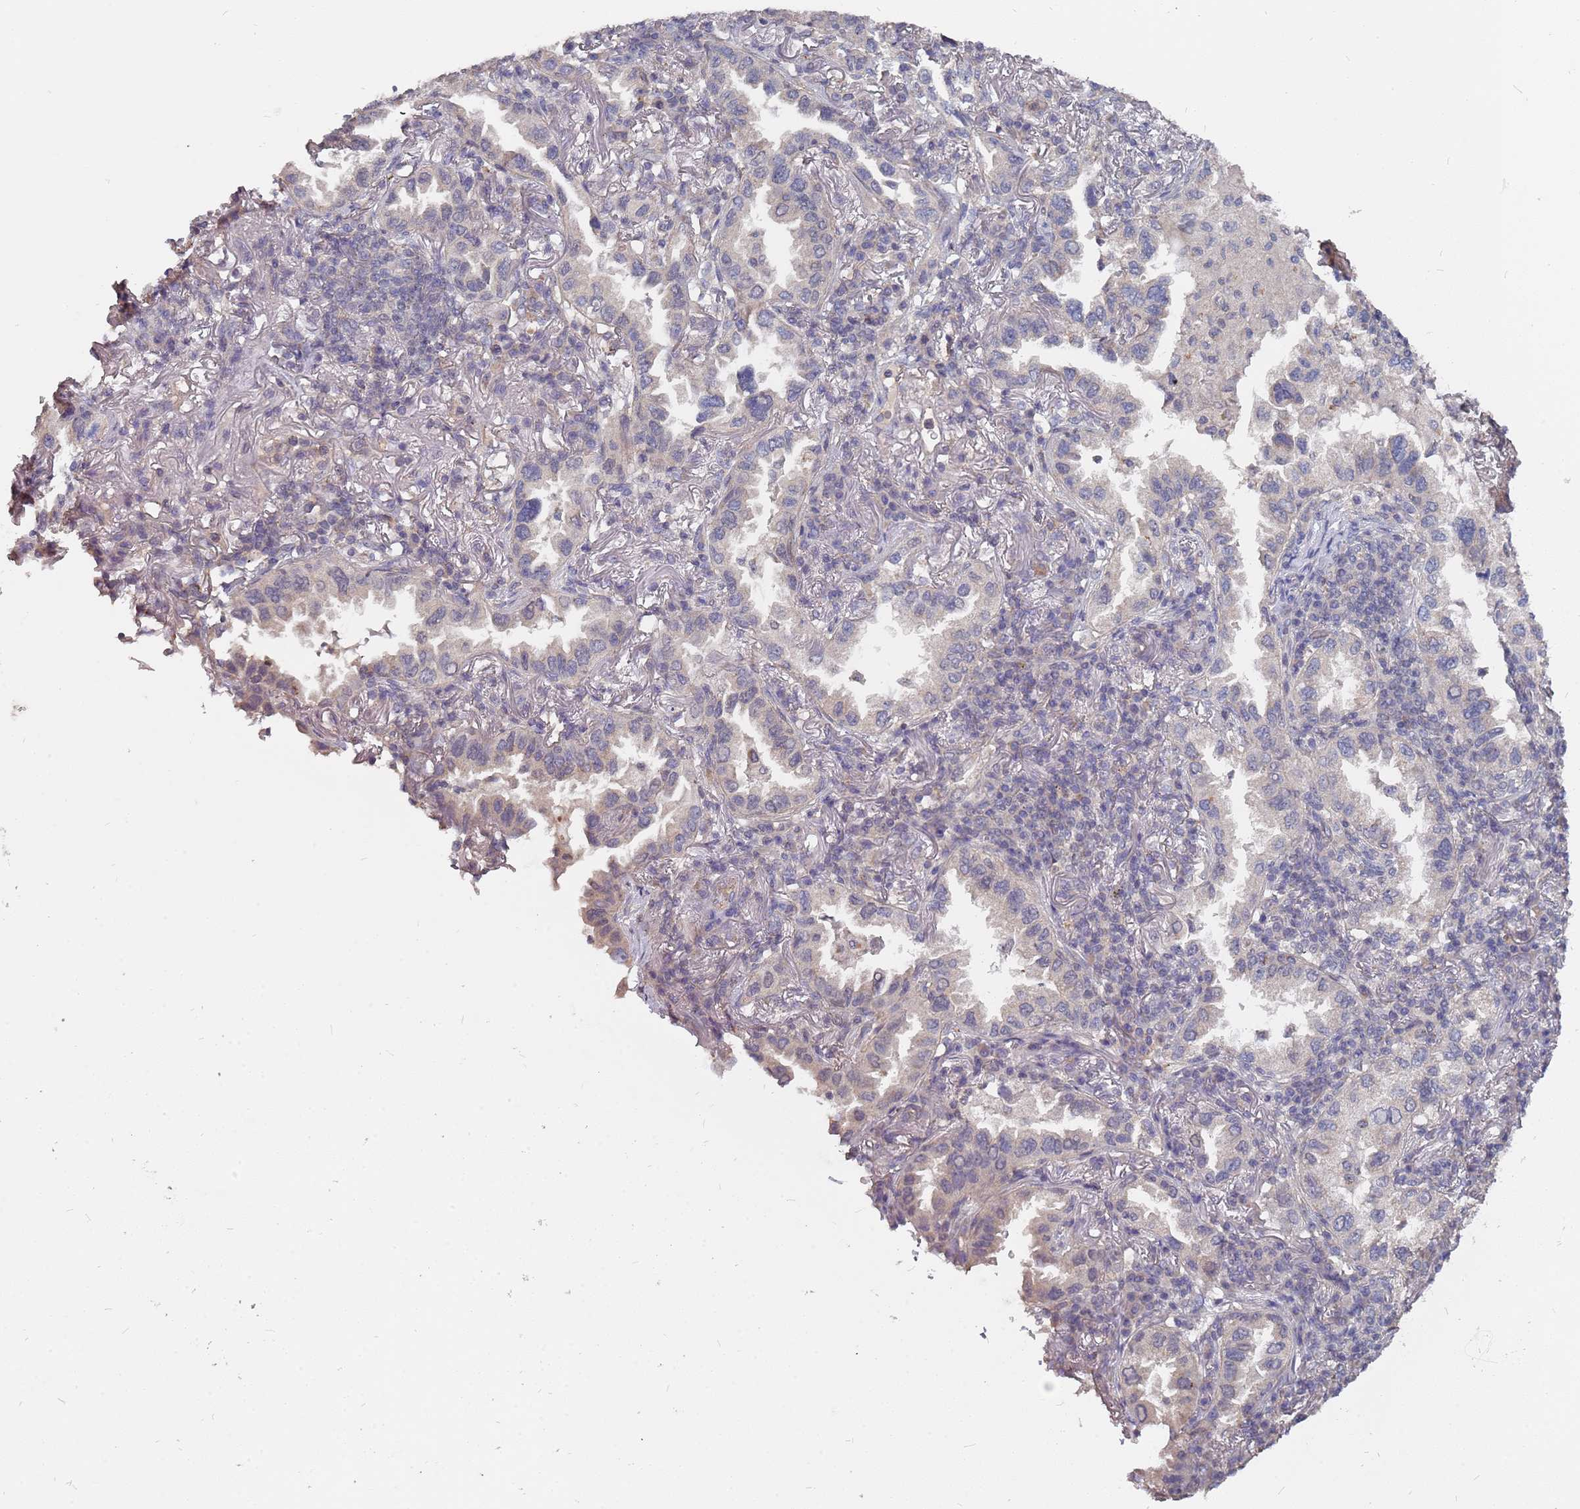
{"staining": {"intensity": "moderate", "quantity": "<25%", "location": "nuclear"}, "tissue": "lung cancer", "cell_type": "Tumor cells", "image_type": "cancer", "snomed": [{"axis": "morphology", "description": "Adenocarcinoma, NOS"}, {"axis": "topography", "description": "Lung"}], "caption": "Brown immunohistochemical staining in lung adenocarcinoma demonstrates moderate nuclear staining in approximately <25% of tumor cells. The staining was performed using DAB to visualize the protein expression in brown, while the nuclei were stained in blue with hematoxylin (Magnification: 20x).", "gene": "TCEANC2", "patient": {"sex": "female", "age": 69}}